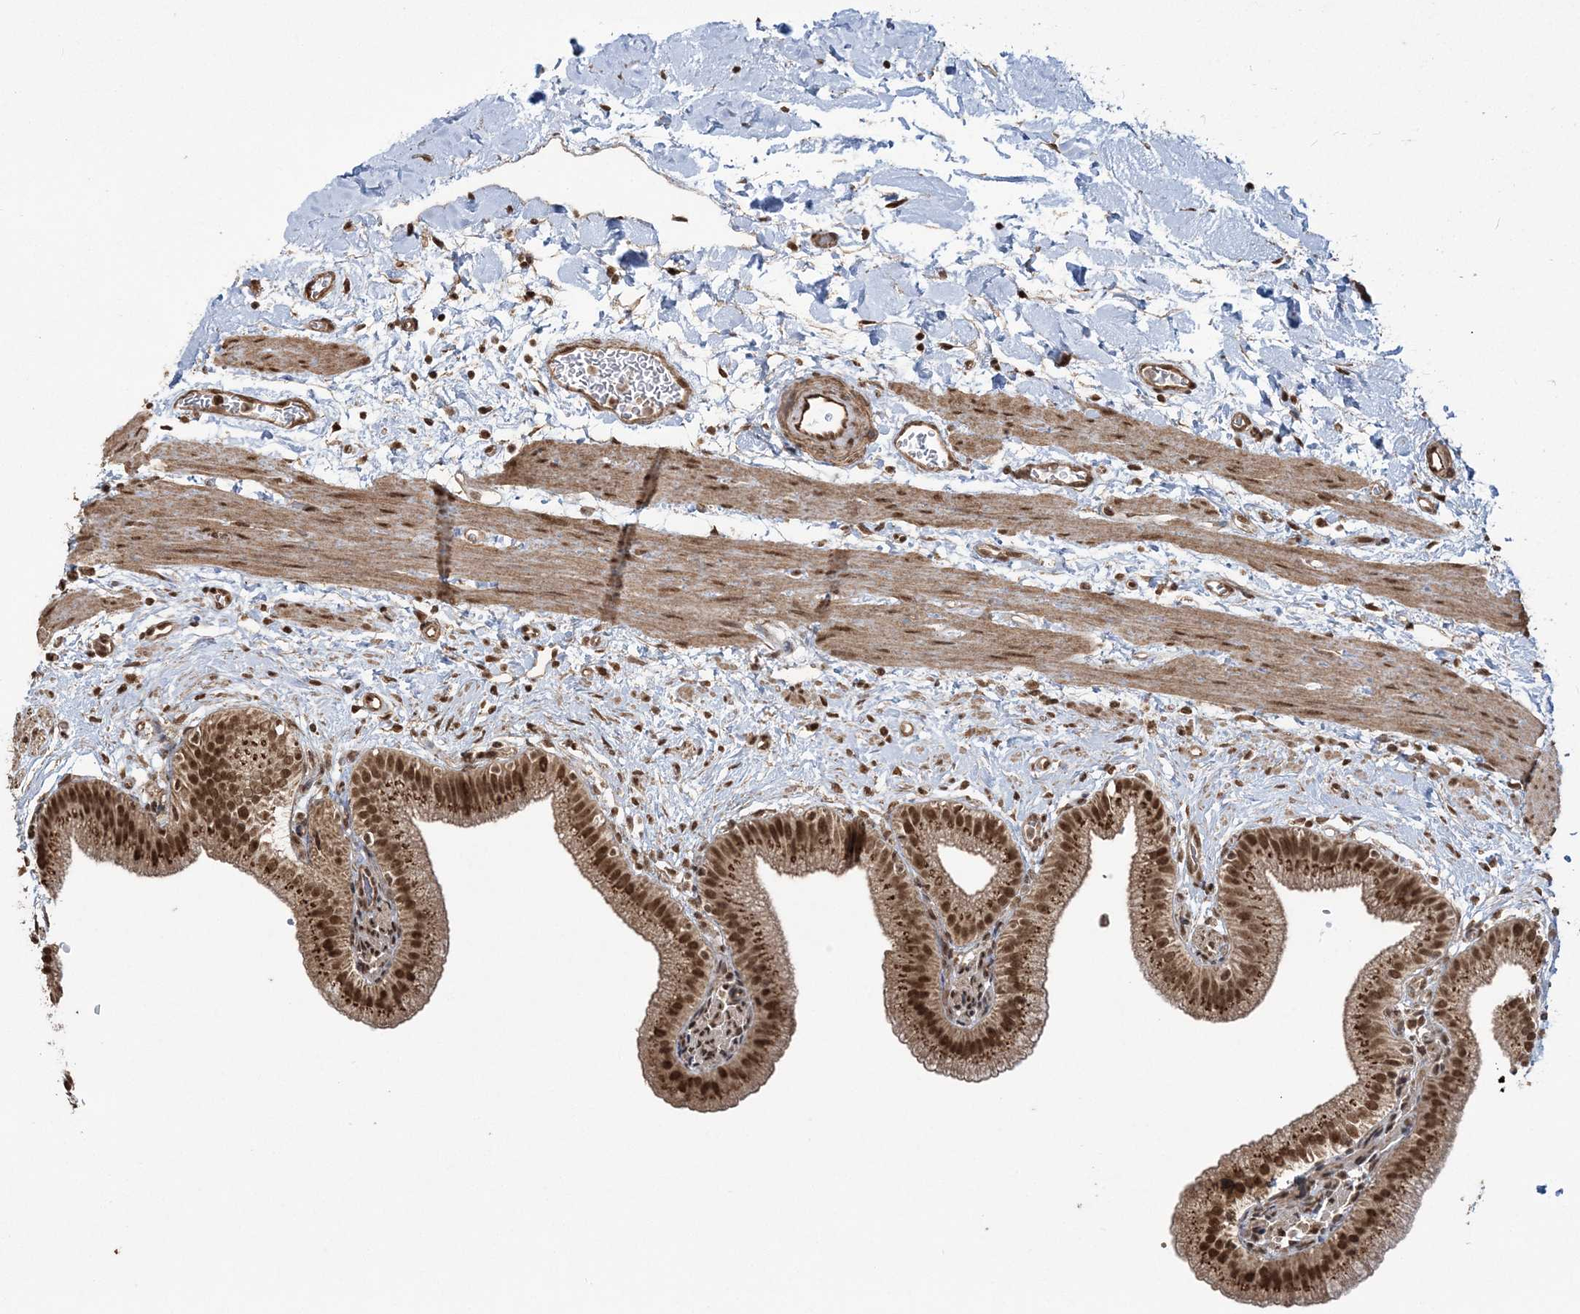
{"staining": {"intensity": "strong", "quantity": ">75%", "location": "cytoplasmic/membranous,nuclear"}, "tissue": "gallbladder", "cell_type": "Glandular cells", "image_type": "normal", "snomed": [{"axis": "morphology", "description": "Normal tissue, NOS"}, {"axis": "topography", "description": "Gallbladder"}], "caption": "IHC photomicrograph of benign human gallbladder stained for a protein (brown), which displays high levels of strong cytoplasmic/membranous,nuclear staining in about >75% of glandular cells.", "gene": "ZNF839", "patient": {"sex": "male", "age": 55}}